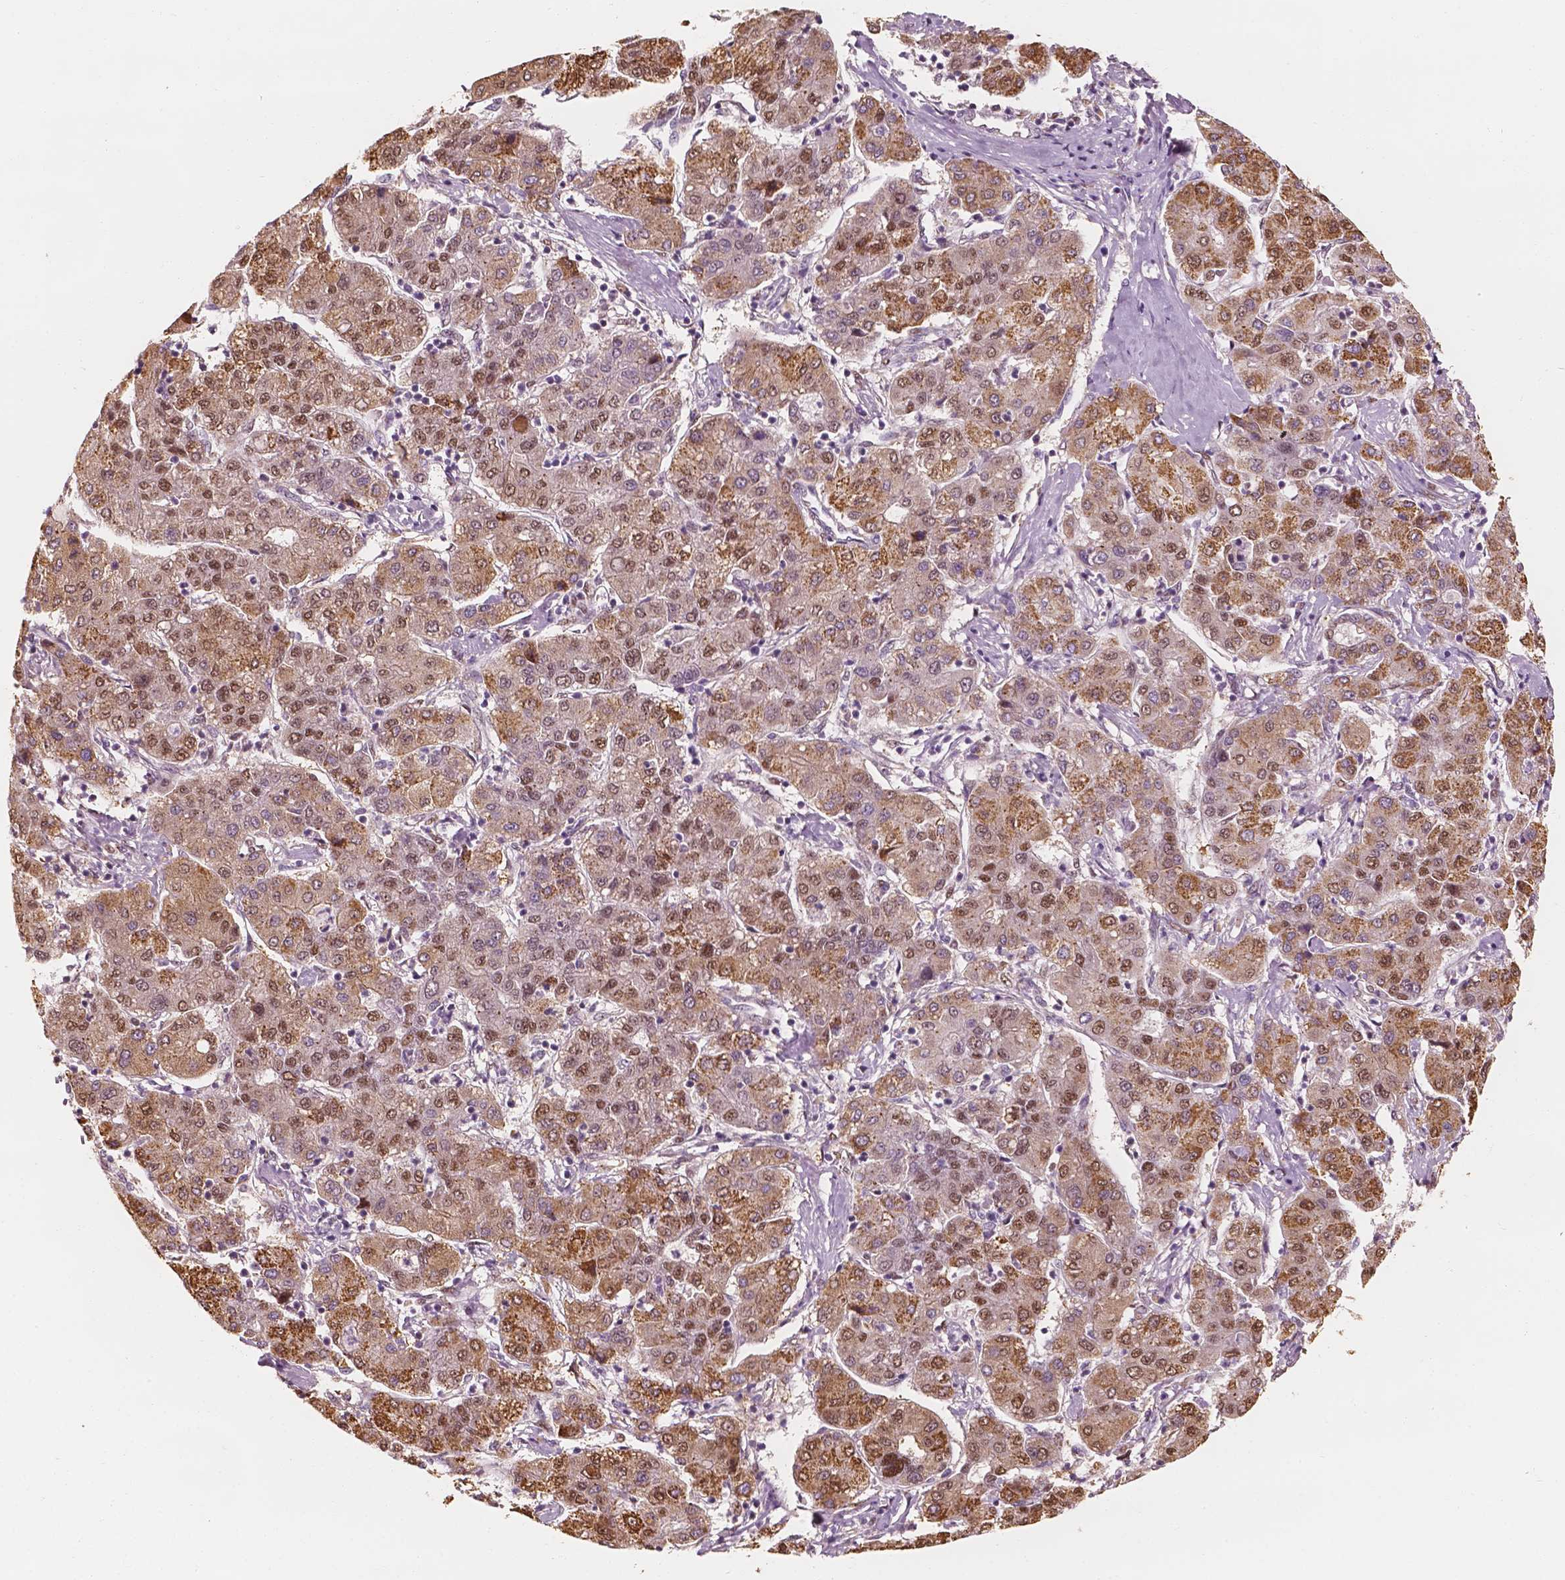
{"staining": {"intensity": "moderate", "quantity": "25%-75%", "location": "cytoplasmic/membranous,nuclear"}, "tissue": "liver cancer", "cell_type": "Tumor cells", "image_type": "cancer", "snomed": [{"axis": "morphology", "description": "Carcinoma, Hepatocellular, NOS"}, {"axis": "topography", "description": "Liver"}], "caption": "Immunohistochemical staining of liver hepatocellular carcinoma demonstrates medium levels of moderate cytoplasmic/membranous and nuclear staining in approximately 25%-75% of tumor cells. The staining was performed using DAB, with brown indicating positive protein expression. Nuclei are stained blue with hematoxylin.", "gene": "TBC1D17", "patient": {"sex": "male", "age": 65}}